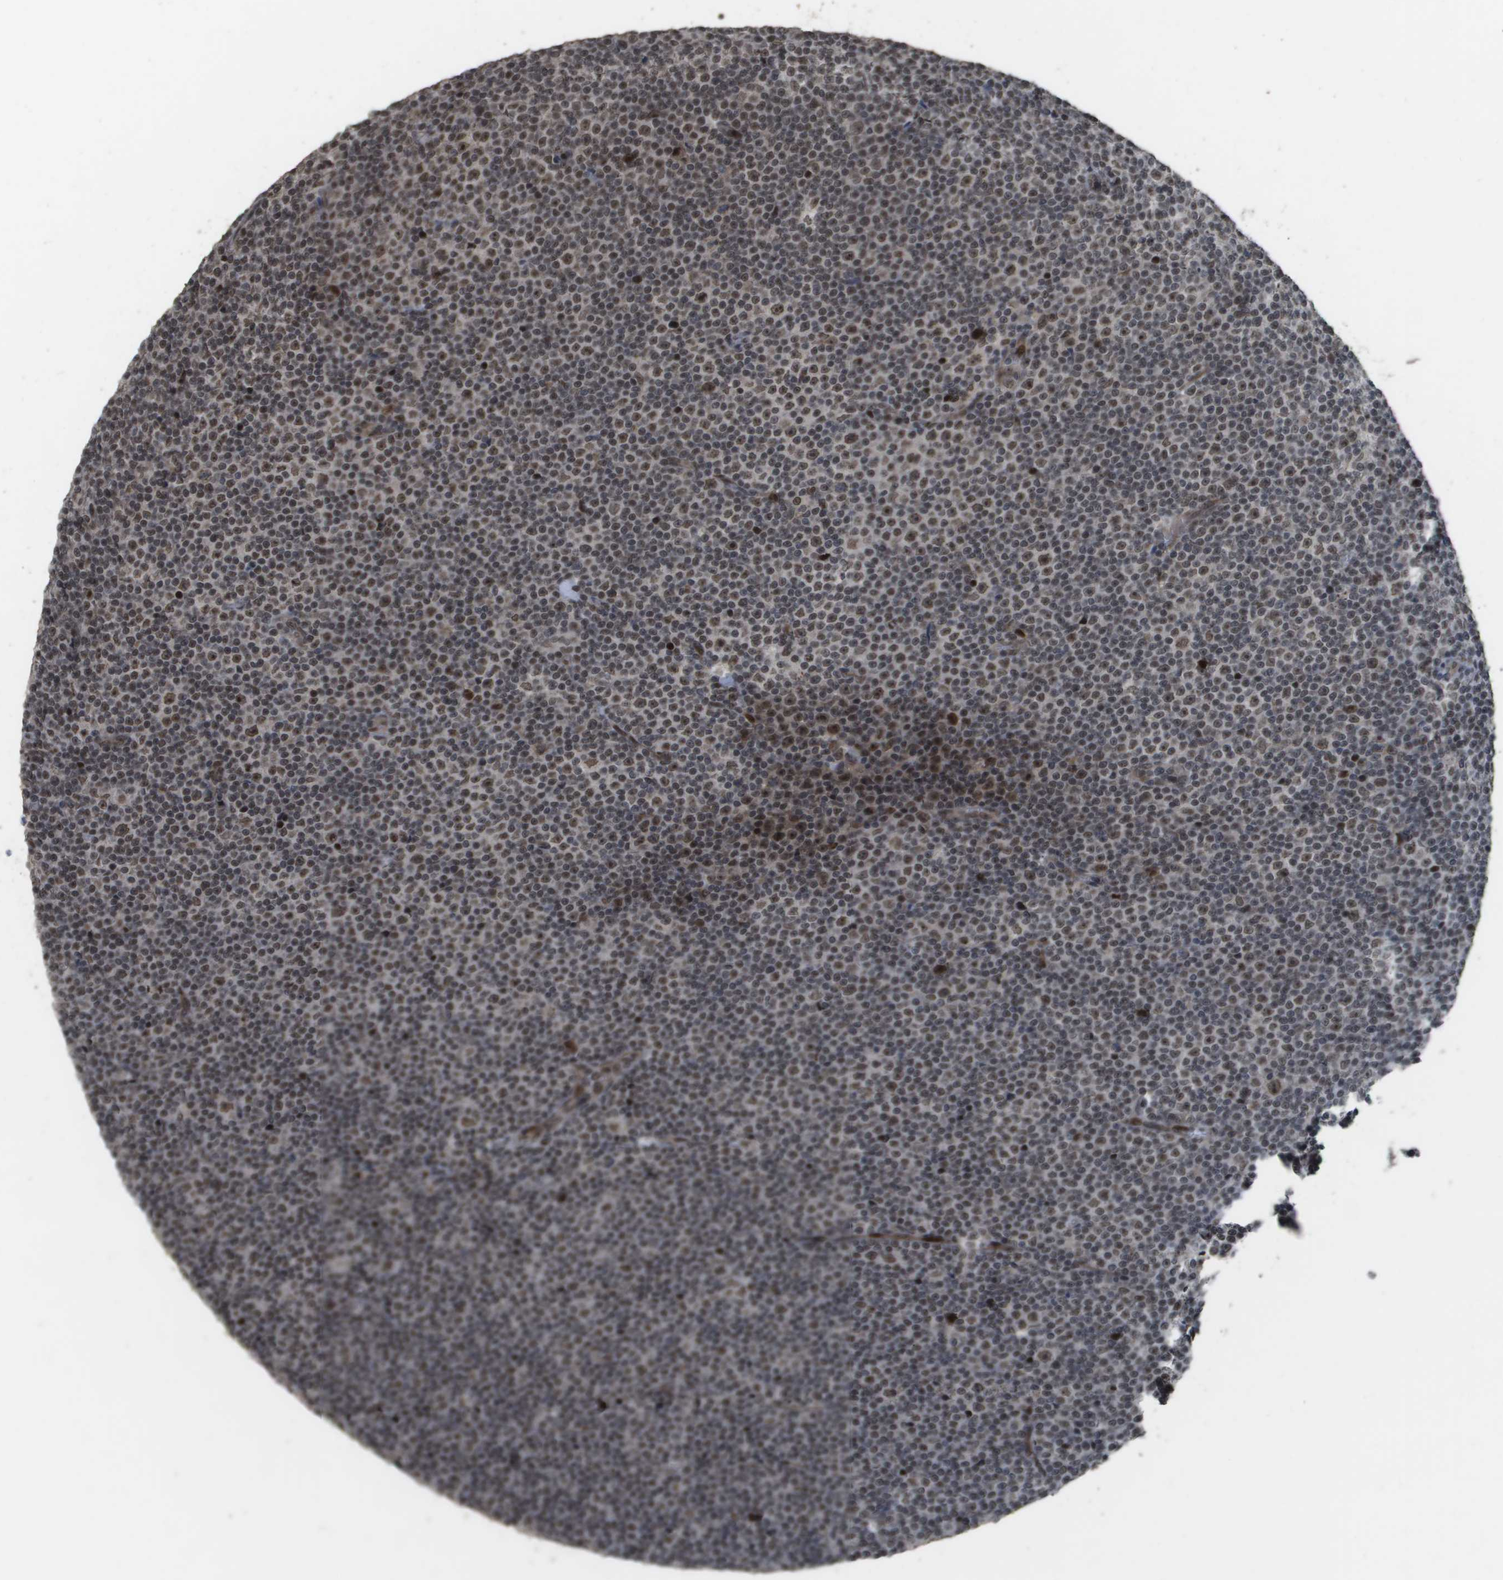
{"staining": {"intensity": "moderate", "quantity": ">75%", "location": "nuclear"}, "tissue": "lymphoma", "cell_type": "Tumor cells", "image_type": "cancer", "snomed": [{"axis": "morphology", "description": "Malignant lymphoma, non-Hodgkin's type, Low grade"}, {"axis": "topography", "description": "Lymph node"}], "caption": "Protein staining exhibits moderate nuclear positivity in approximately >75% of tumor cells in lymphoma.", "gene": "KAT5", "patient": {"sex": "female", "age": 67}}